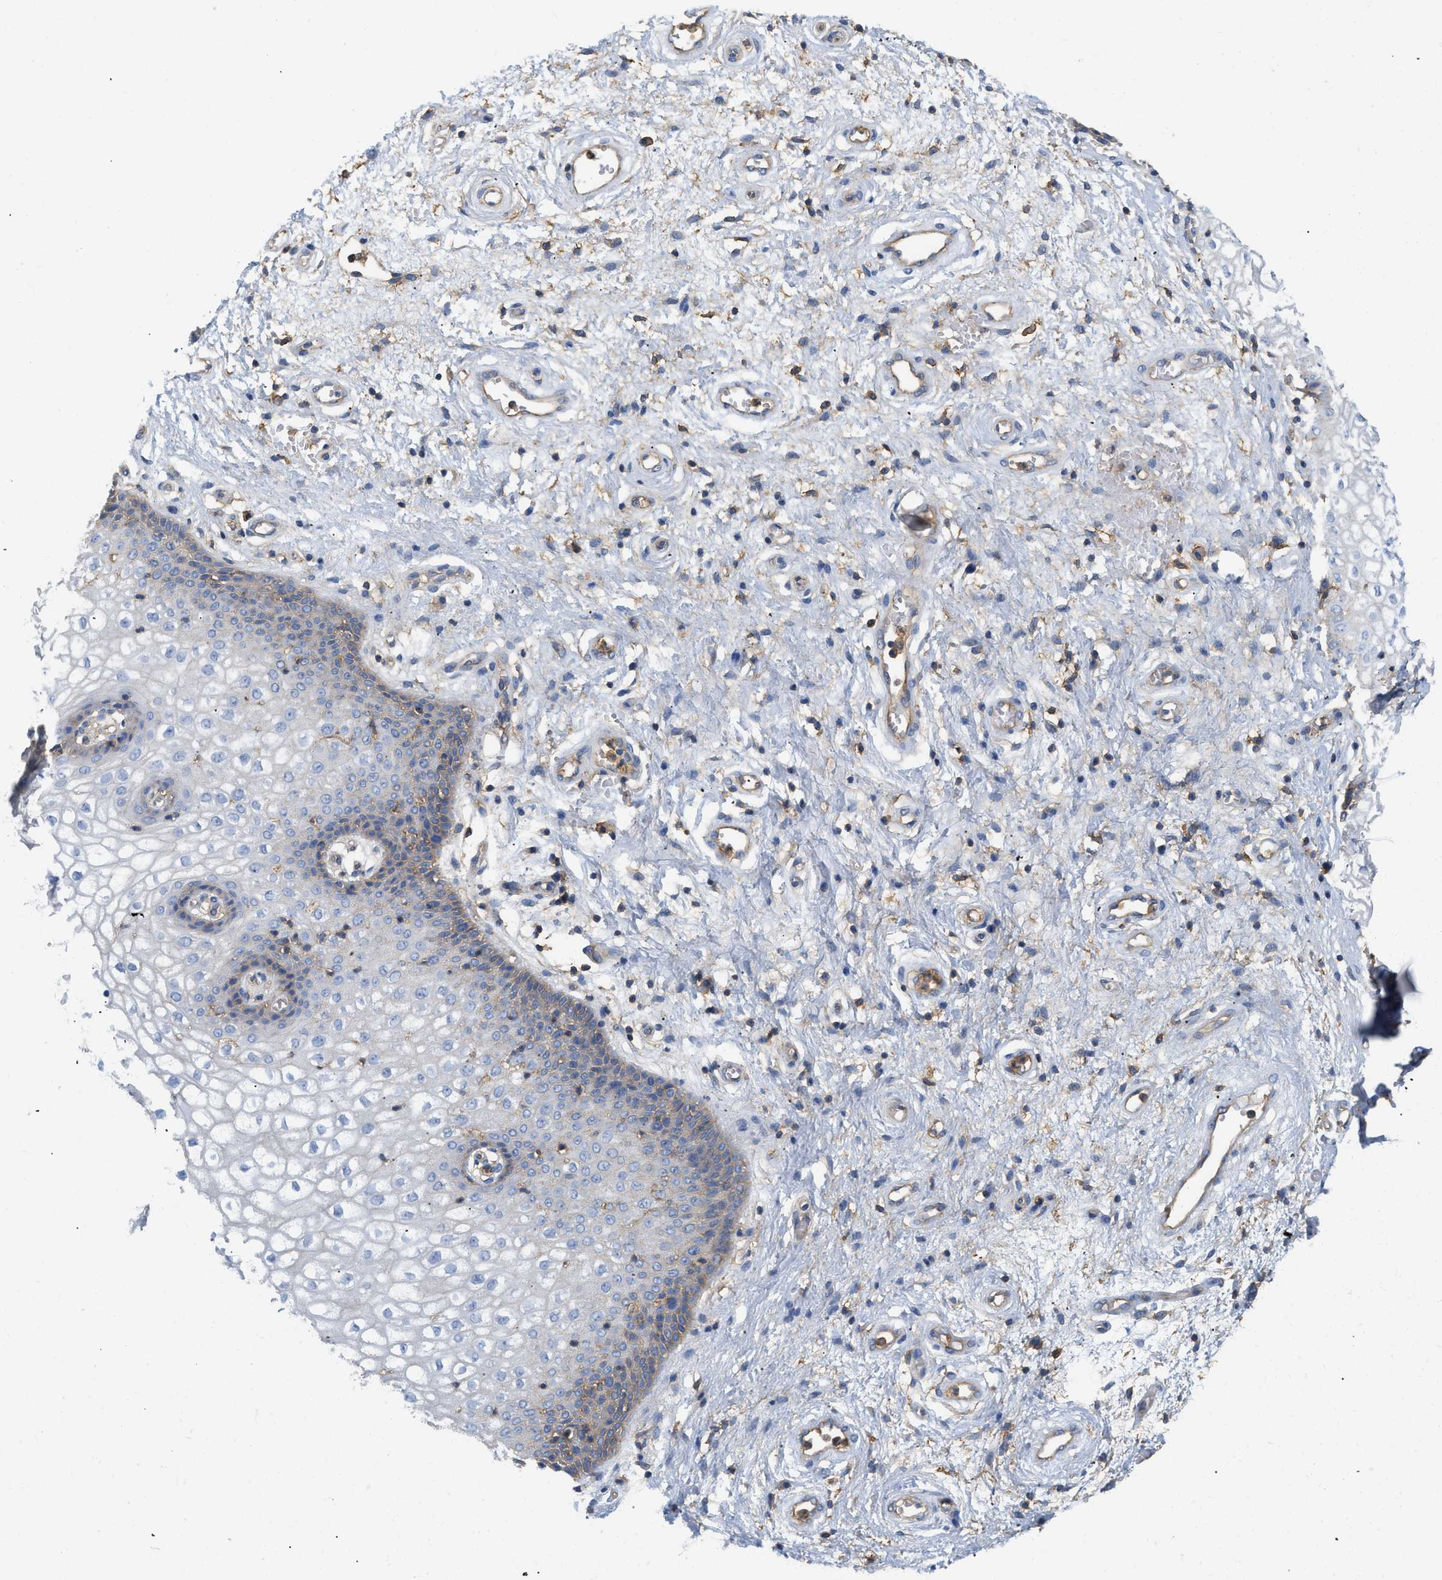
{"staining": {"intensity": "moderate", "quantity": "<25%", "location": "cytoplasmic/membranous"}, "tissue": "vagina", "cell_type": "Squamous epithelial cells", "image_type": "normal", "snomed": [{"axis": "morphology", "description": "Normal tissue, NOS"}, {"axis": "topography", "description": "Vagina"}], "caption": "Benign vagina exhibits moderate cytoplasmic/membranous positivity in about <25% of squamous epithelial cells, visualized by immunohistochemistry. The protein is stained brown, and the nuclei are stained in blue (DAB (3,3'-diaminobenzidine) IHC with brightfield microscopy, high magnification).", "gene": "GNB4", "patient": {"sex": "female", "age": 34}}